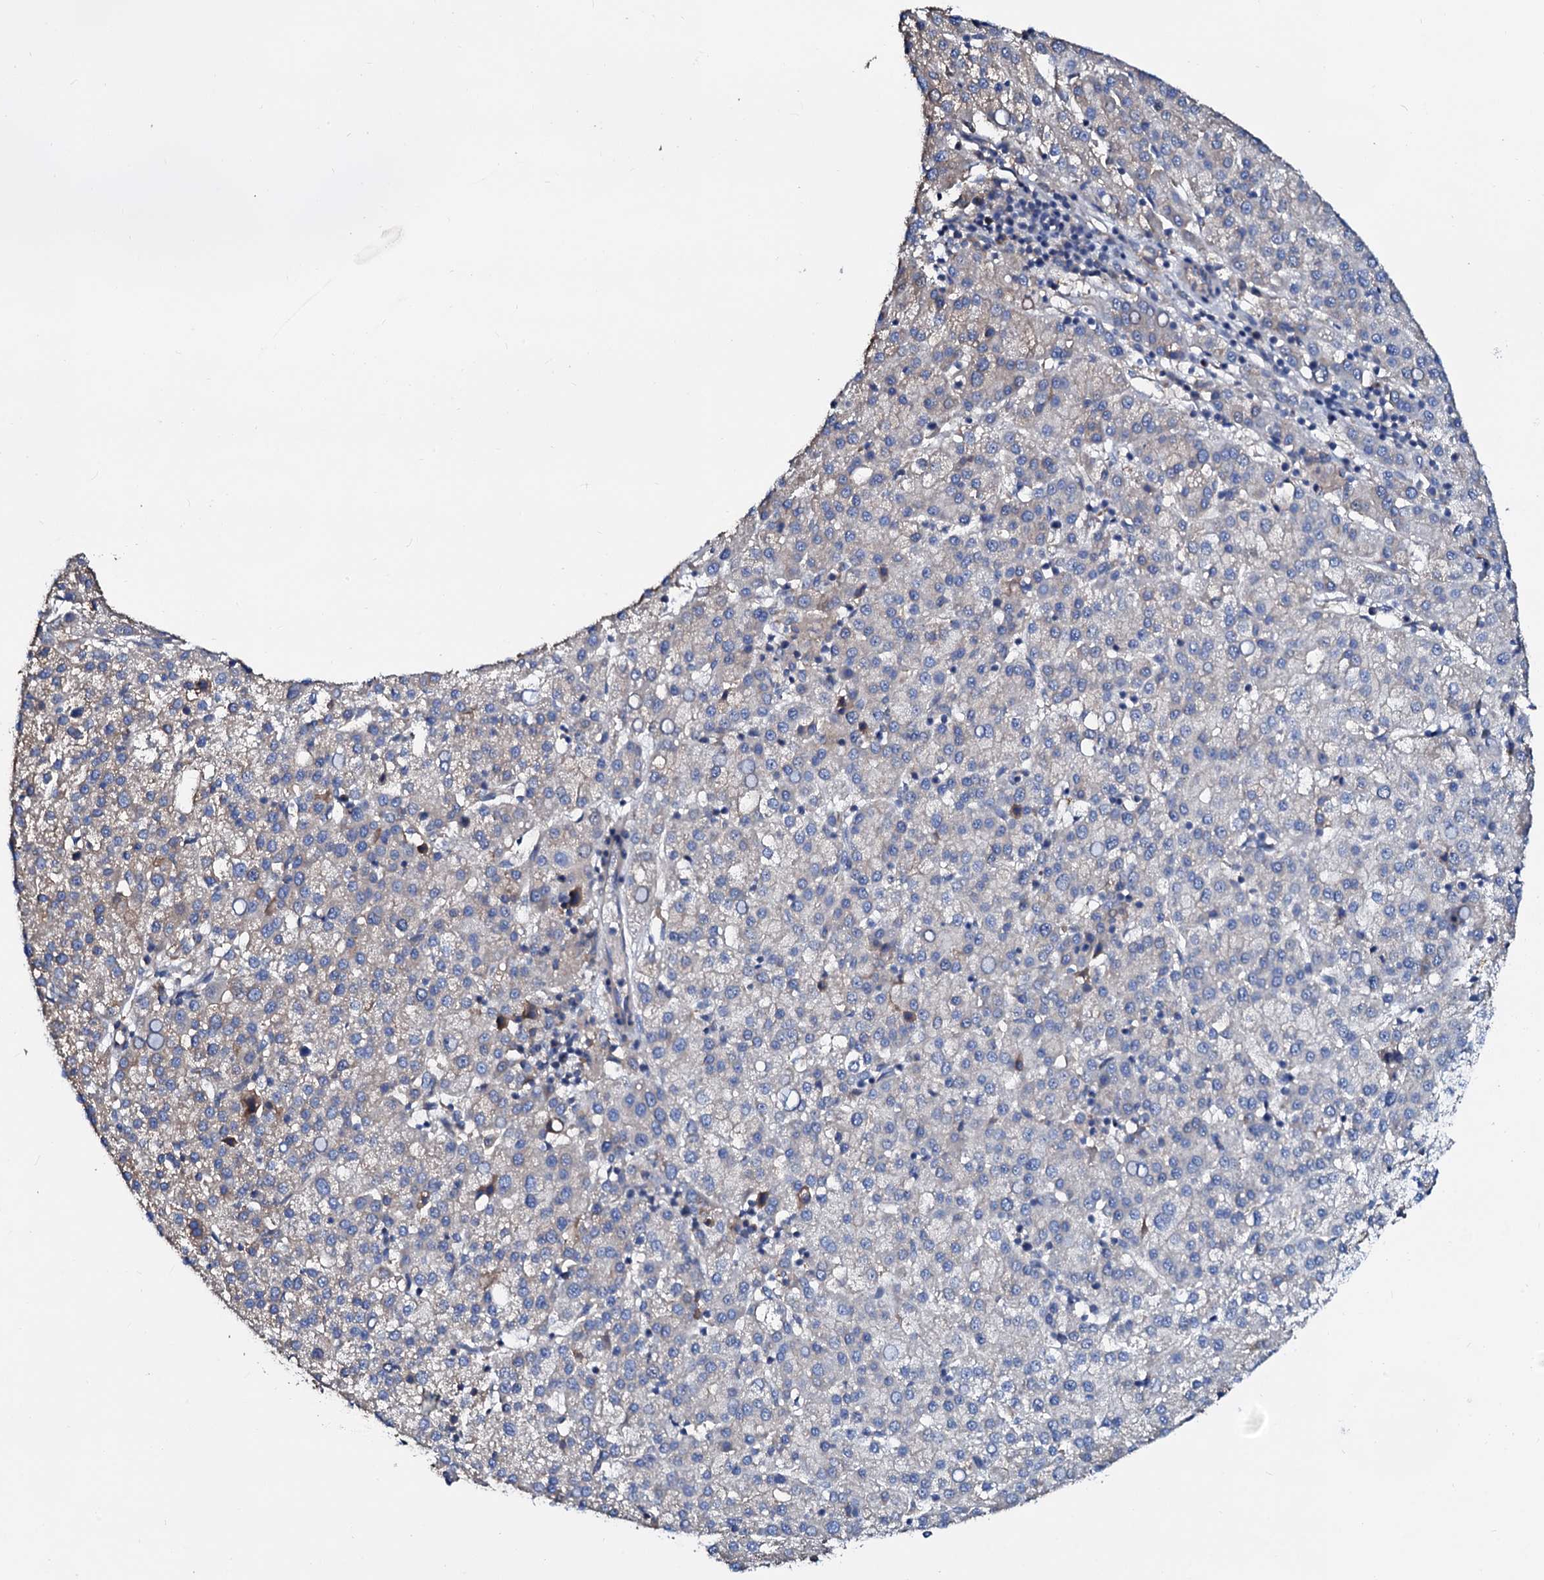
{"staining": {"intensity": "moderate", "quantity": "<25%", "location": "cytoplasmic/membranous"}, "tissue": "liver cancer", "cell_type": "Tumor cells", "image_type": "cancer", "snomed": [{"axis": "morphology", "description": "Carcinoma, Hepatocellular, NOS"}, {"axis": "topography", "description": "Liver"}], "caption": "Liver cancer (hepatocellular carcinoma) was stained to show a protein in brown. There is low levels of moderate cytoplasmic/membranous expression in approximately <25% of tumor cells. (brown staining indicates protein expression, while blue staining denotes nuclei).", "gene": "CSKMT", "patient": {"sex": "female", "age": 58}}